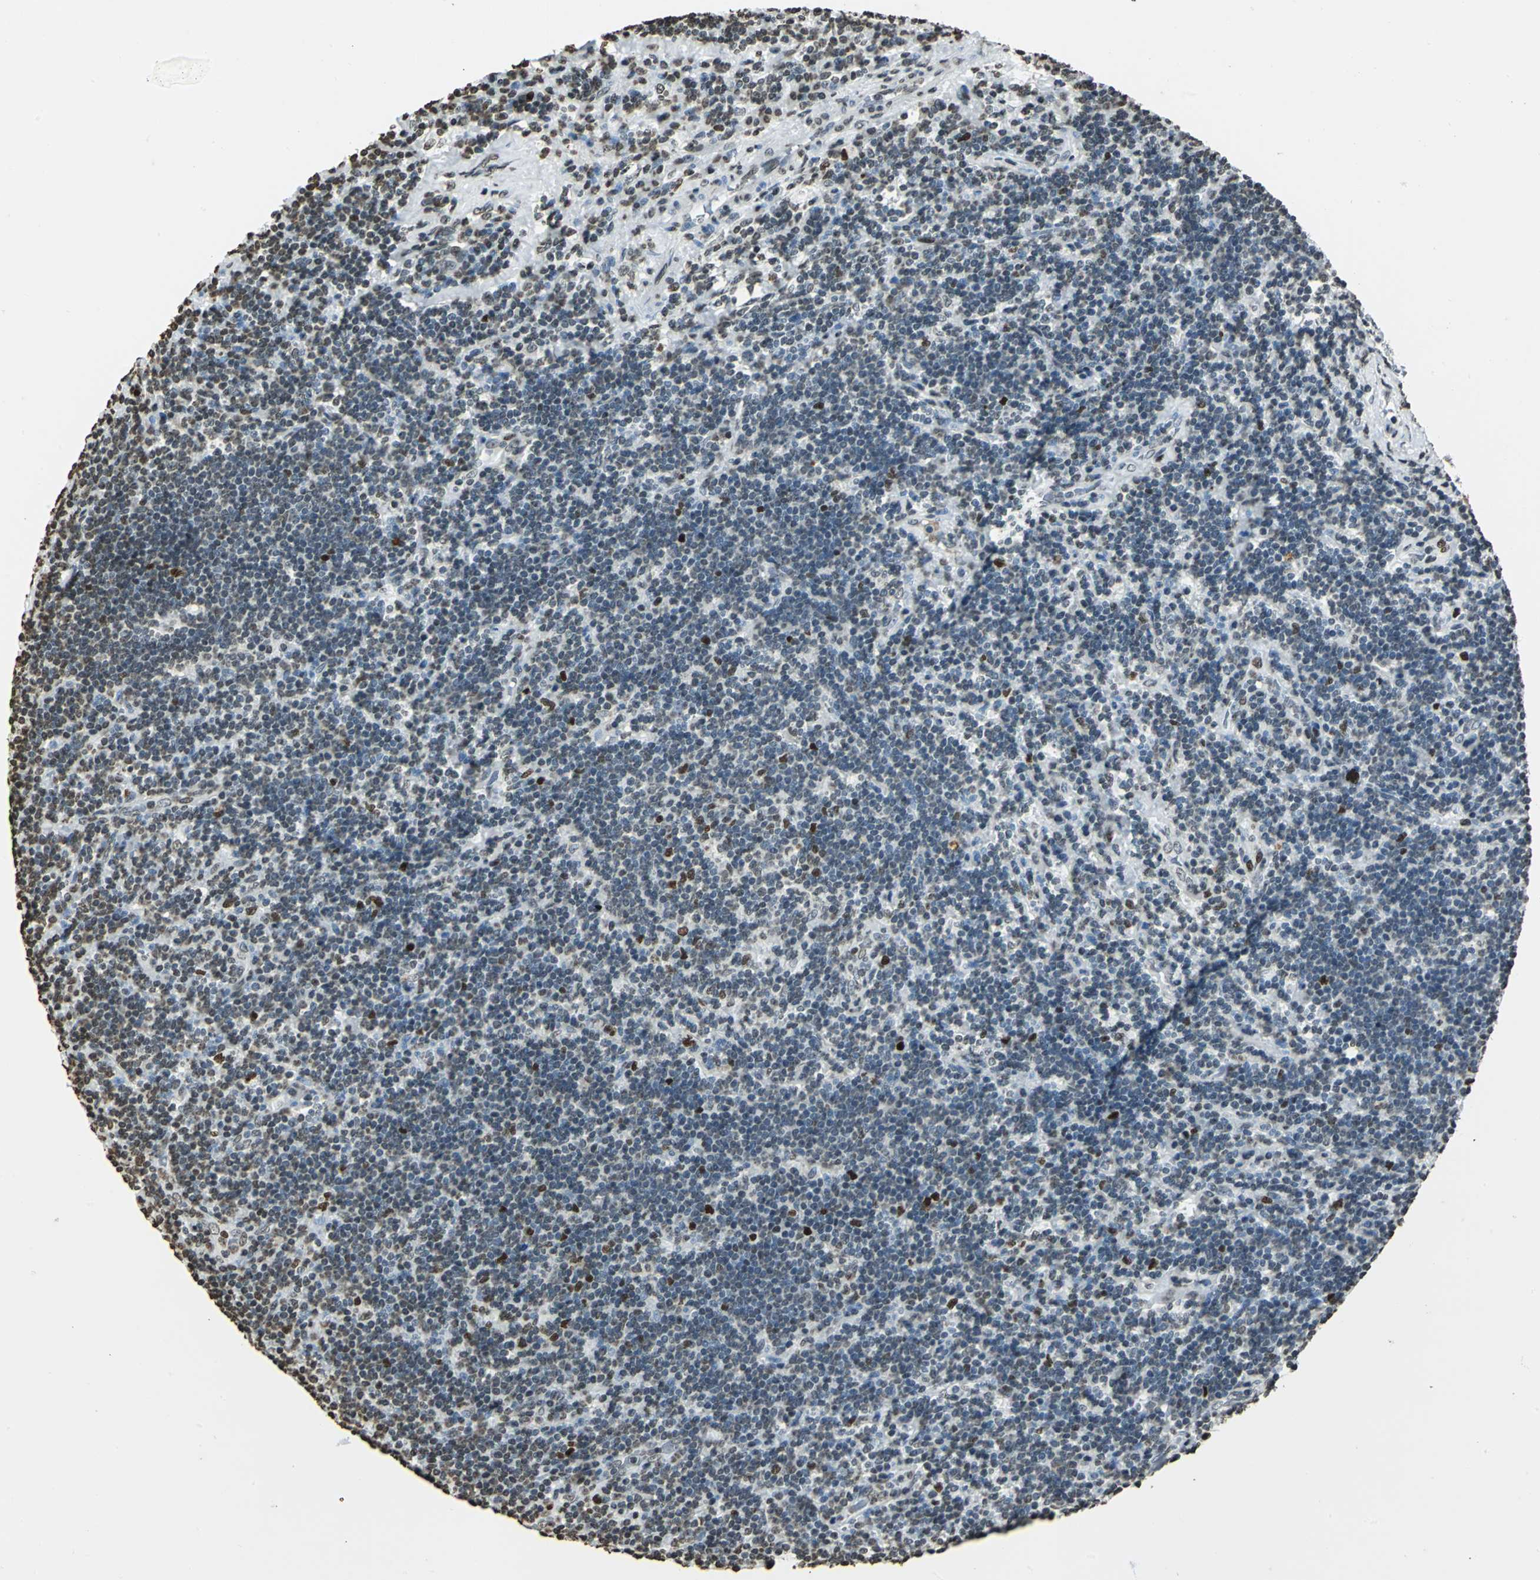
{"staining": {"intensity": "strong", "quantity": "<25%", "location": "nuclear"}, "tissue": "lymphoma", "cell_type": "Tumor cells", "image_type": "cancer", "snomed": [{"axis": "morphology", "description": "Malignant lymphoma, non-Hodgkin's type, Low grade"}, {"axis": "topography", "description": "Lymph node"}], "caption": "A medium amount of strong nuclear expression is identified in approximately <25% of tumor cells in lymphoma tissue.", "gene": "MCM4", "patient": {"sex": "male", "age": 70}}